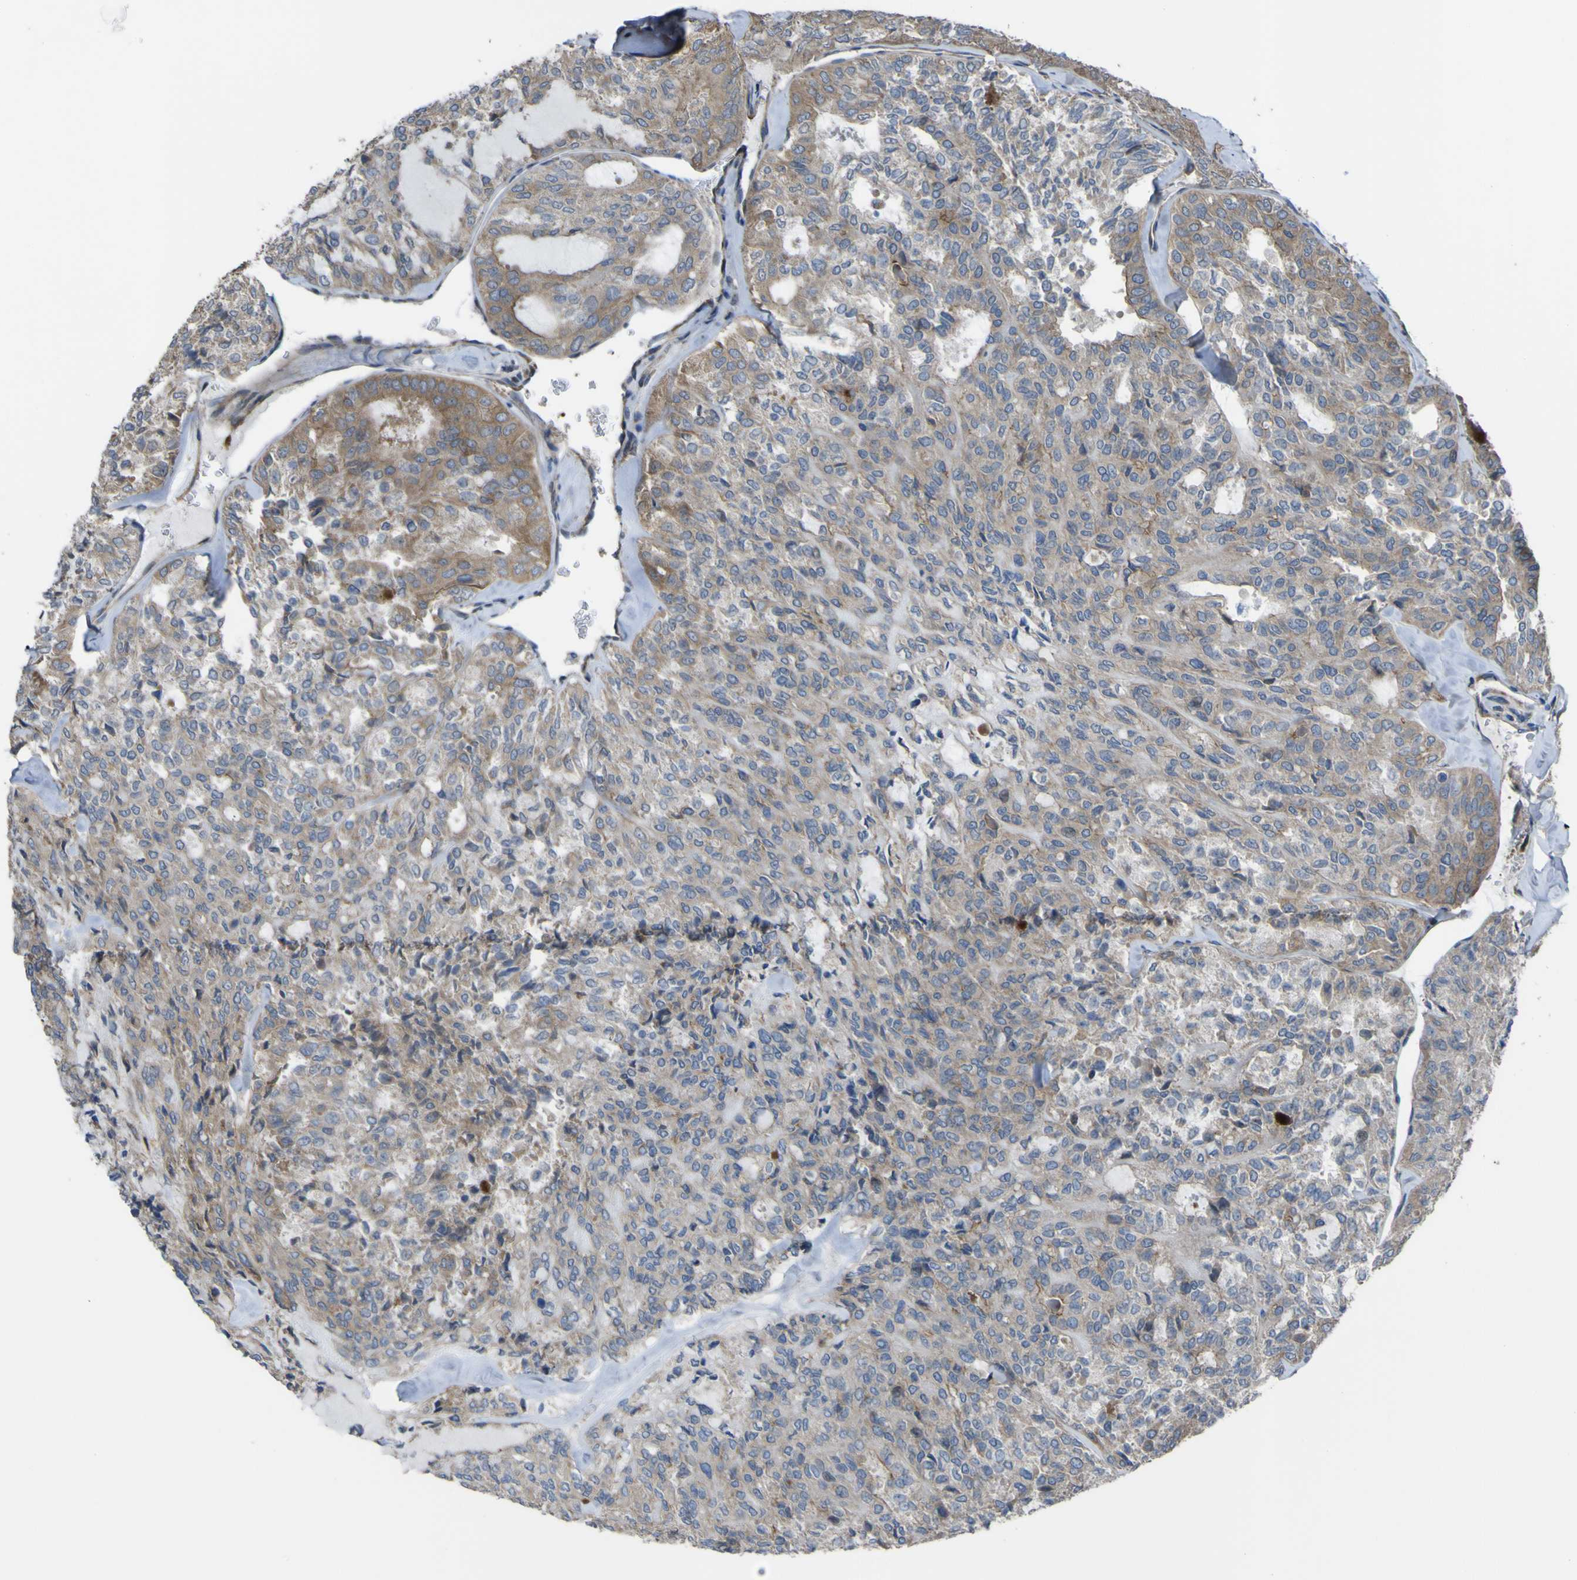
{"staining": {"intensity": "weak", "quantity": "<25%", "location": "cytoplasmic/membranous"}, "tissue": "thyroid cancer", "cell_type": "Tumor cells", "image_type": "cancer", "snomed": [{"axis": "morphology", "description": "Follicular adenoma carcinoma, NOS"}, {"axis": "topography", "description": "Thyroid gland"}], "caption": "The immunohistochemistry (IHC) histopathology image has no significant positivity in tumor cells of follicular adenoma carcinoma (thyroid) tissue.", "gene": "FBXO30", "patient": {"sex": "male", "age": 75}}